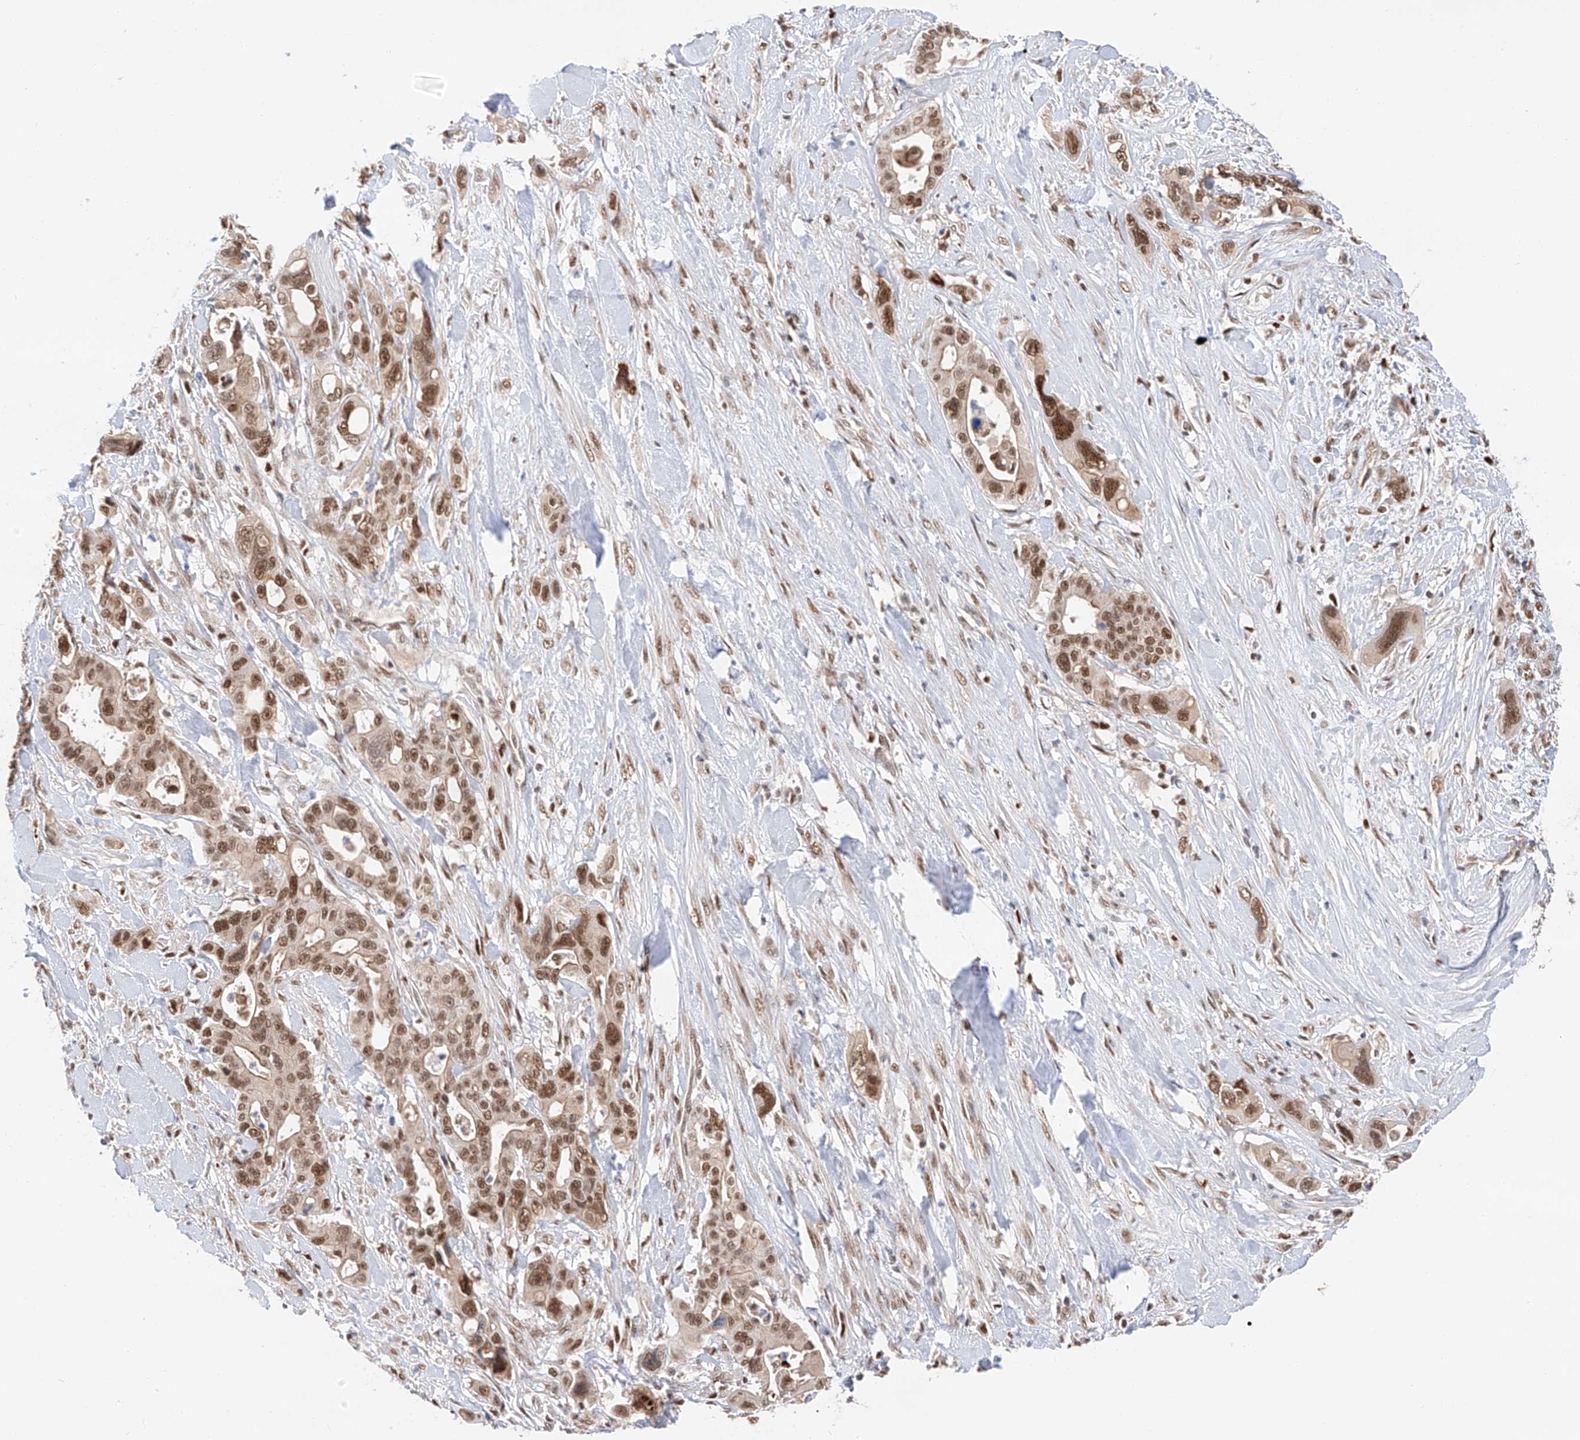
{"staining": {"intensity": "moderate", "quantity": ">75%", "location": "nuclear"}, "tissue": "pancreatic cancer", "cell_type": "Tumor cells", "image_type": "cancer", "snomed": [{"axis": "morphology", "description": "Adenocarcinoma, NOS"}, {"axis": "topography", "description": "Pancreas"}], "caption": "Pancreatic adenocarcinoma was stained to show a protein in brown. There is medium levels of moderate nuclear positivity in about >75% of tumor cells. Using DAB (brown) and hematoxylin (blue) stains, captured at high magnification using brightfield microscopy.", "gene": "POGK", "patient": {"sex": "male", "age": 46}}